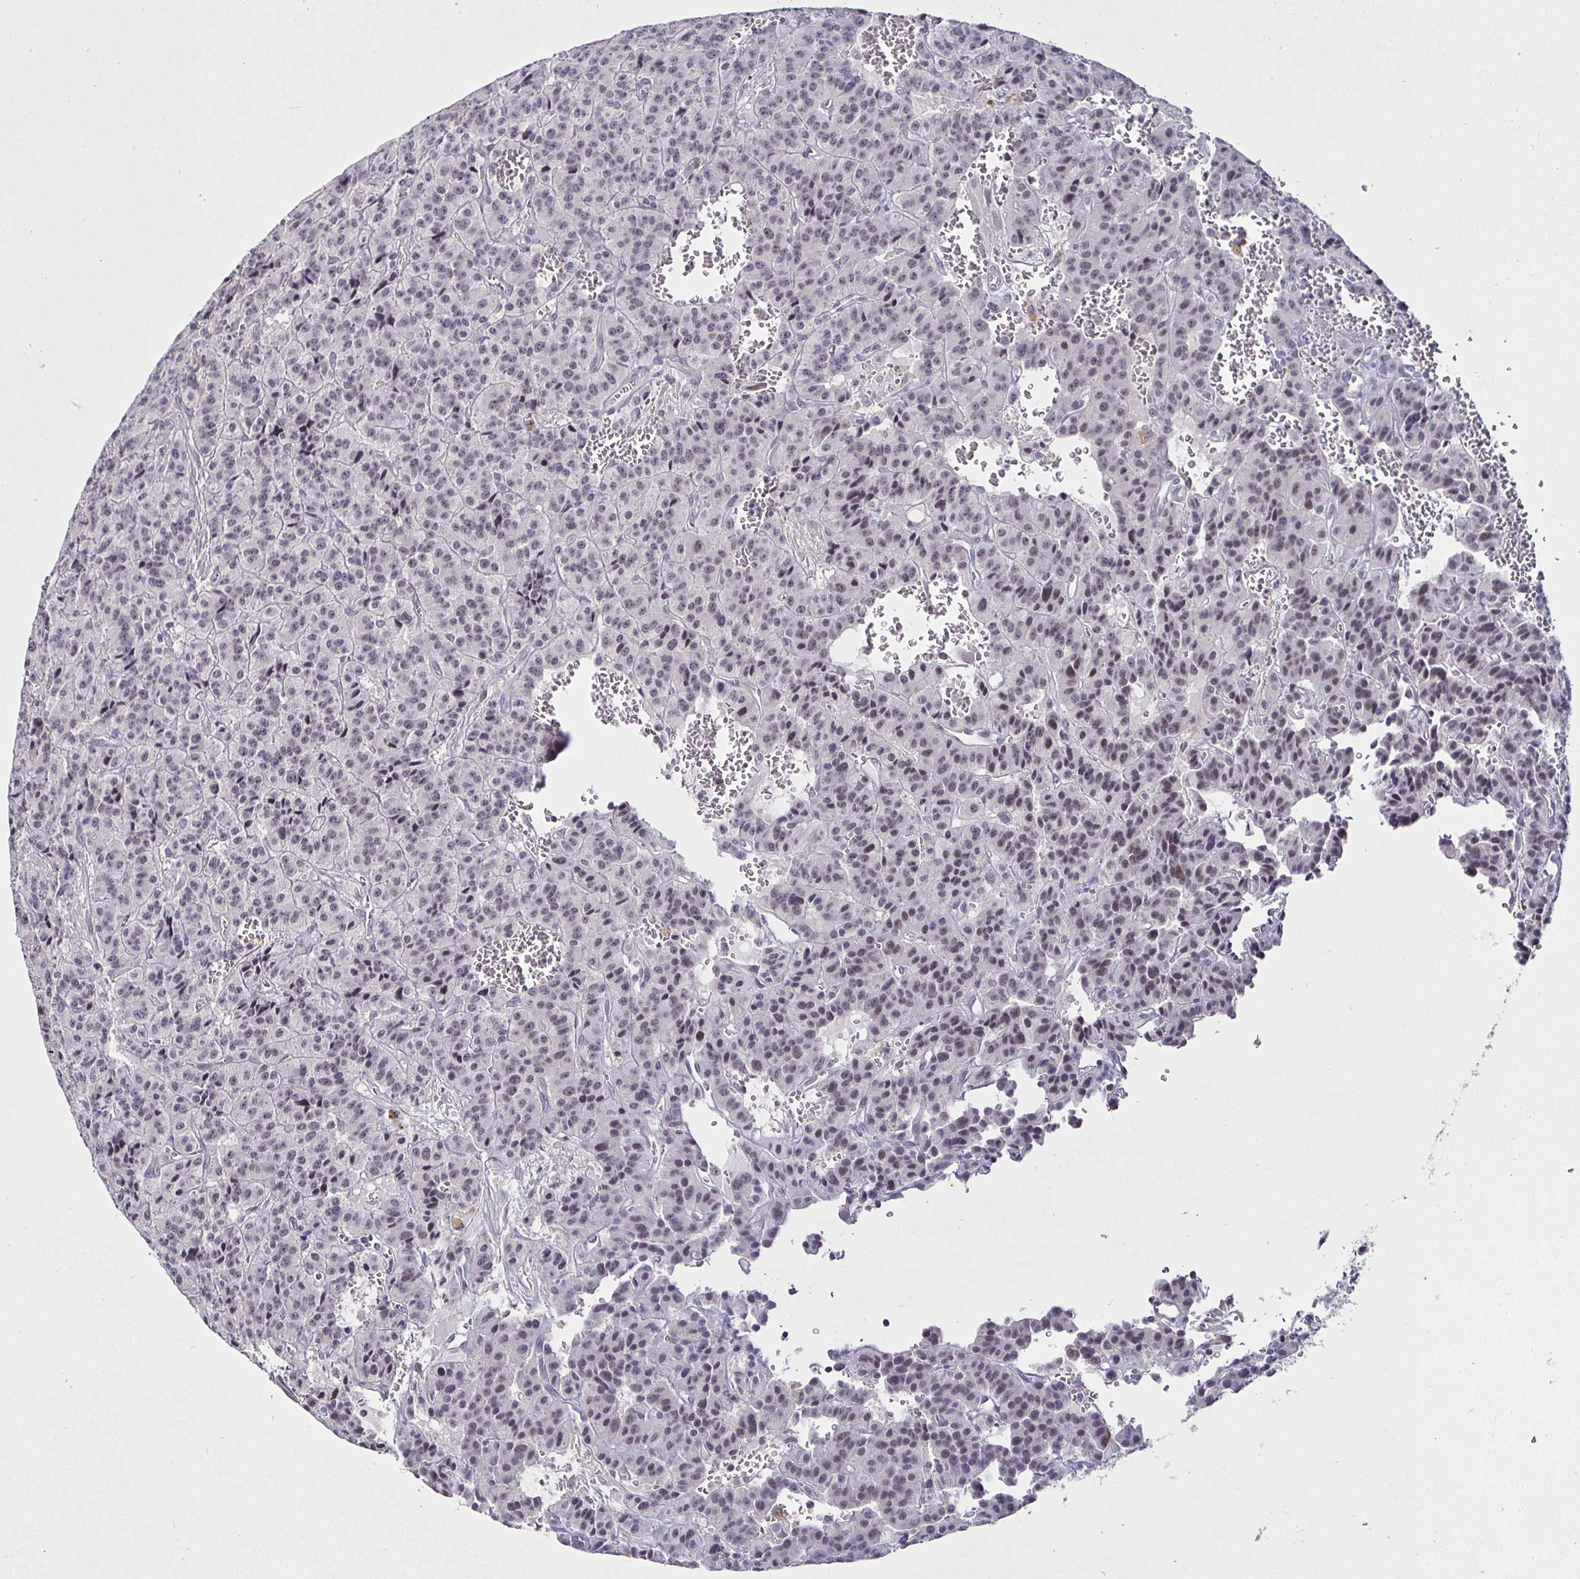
{"staining": {"intensity": "weak", "quantity": "<25%", "location": "nuclear"}, "tissue": "carcinoid", "cell_type": "Tumor cells", "image_type": "cancer", "snomed": [{"axis": "morphology", "description": "Carcinoid, malignant, NOS"}, {"axis": "topography", "description": "Lung"}], "caption": "A photomicrograph of carcinoid stained for a protein exhibits no brown staining in tumor cells. The staining was performed using DAB (3,3'-diaminobenzidine) to visualize the protein expression in brown, while the nuclei were stained in blue with hematoxylin (Magnification: 20x).", "gene": "MLH1", "patient": {"sex": "female", "age": 71}}